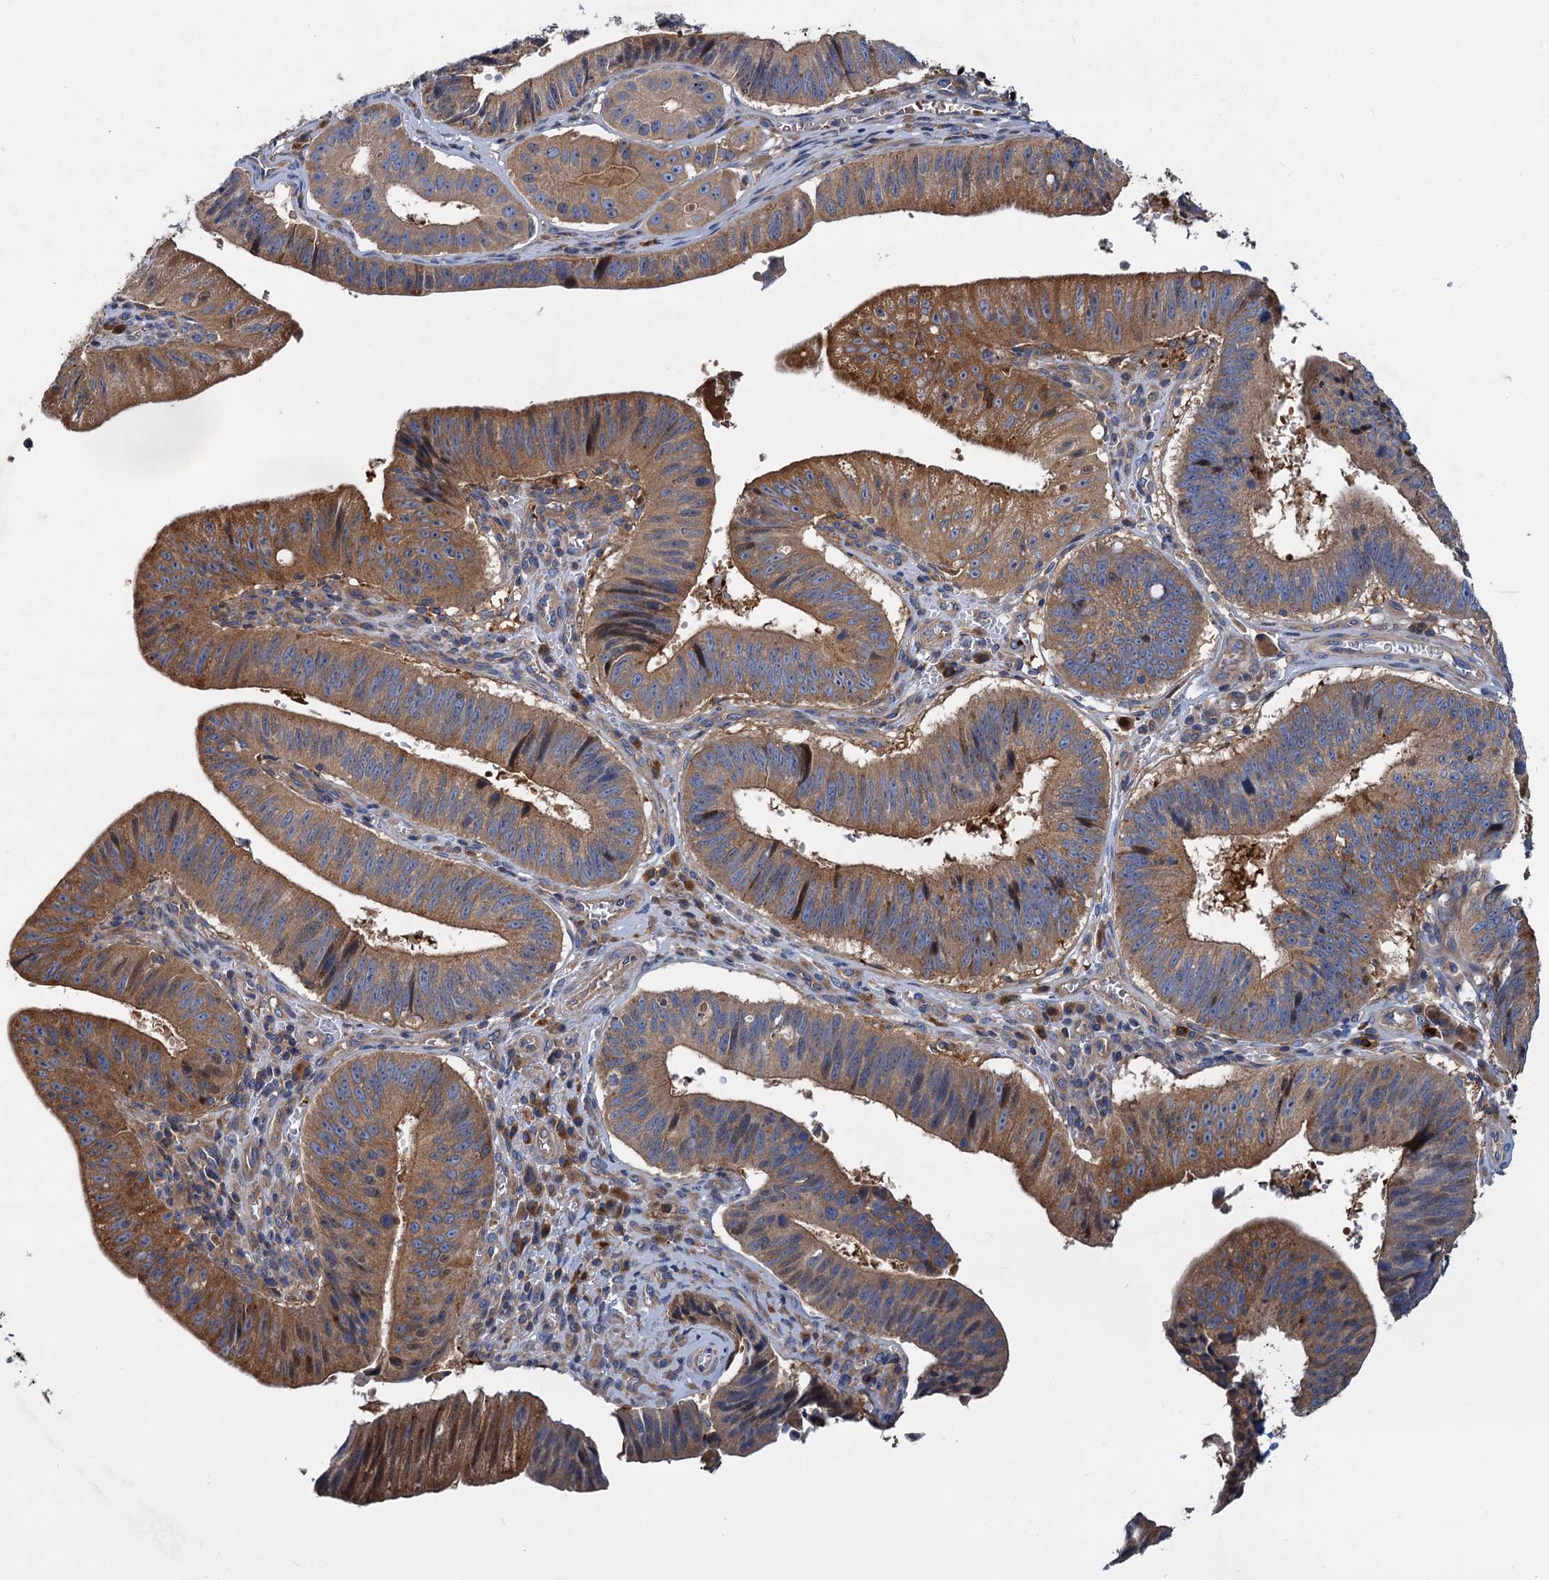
{"staining": {"intensity": "moderate", "quantity": ">75%", "location": "cytoplasmic/membranous"}, "tissue": "stomach cancer", "cell_type": "Tumor cells", "image_type": "cancer", "snomed": [{"axis": "morphology", "description": "Adenocarcinoma, NOS"}, {"axis": "topography", "description": "Stomach"}], "caption": "Stomach adenocarcinoma stained for a protein exhibits moderate cytoplasmic/membranous positivity in tumor cells.", "gene": "ALKBH7", "patient": {"sex": "male", "age": 59}}